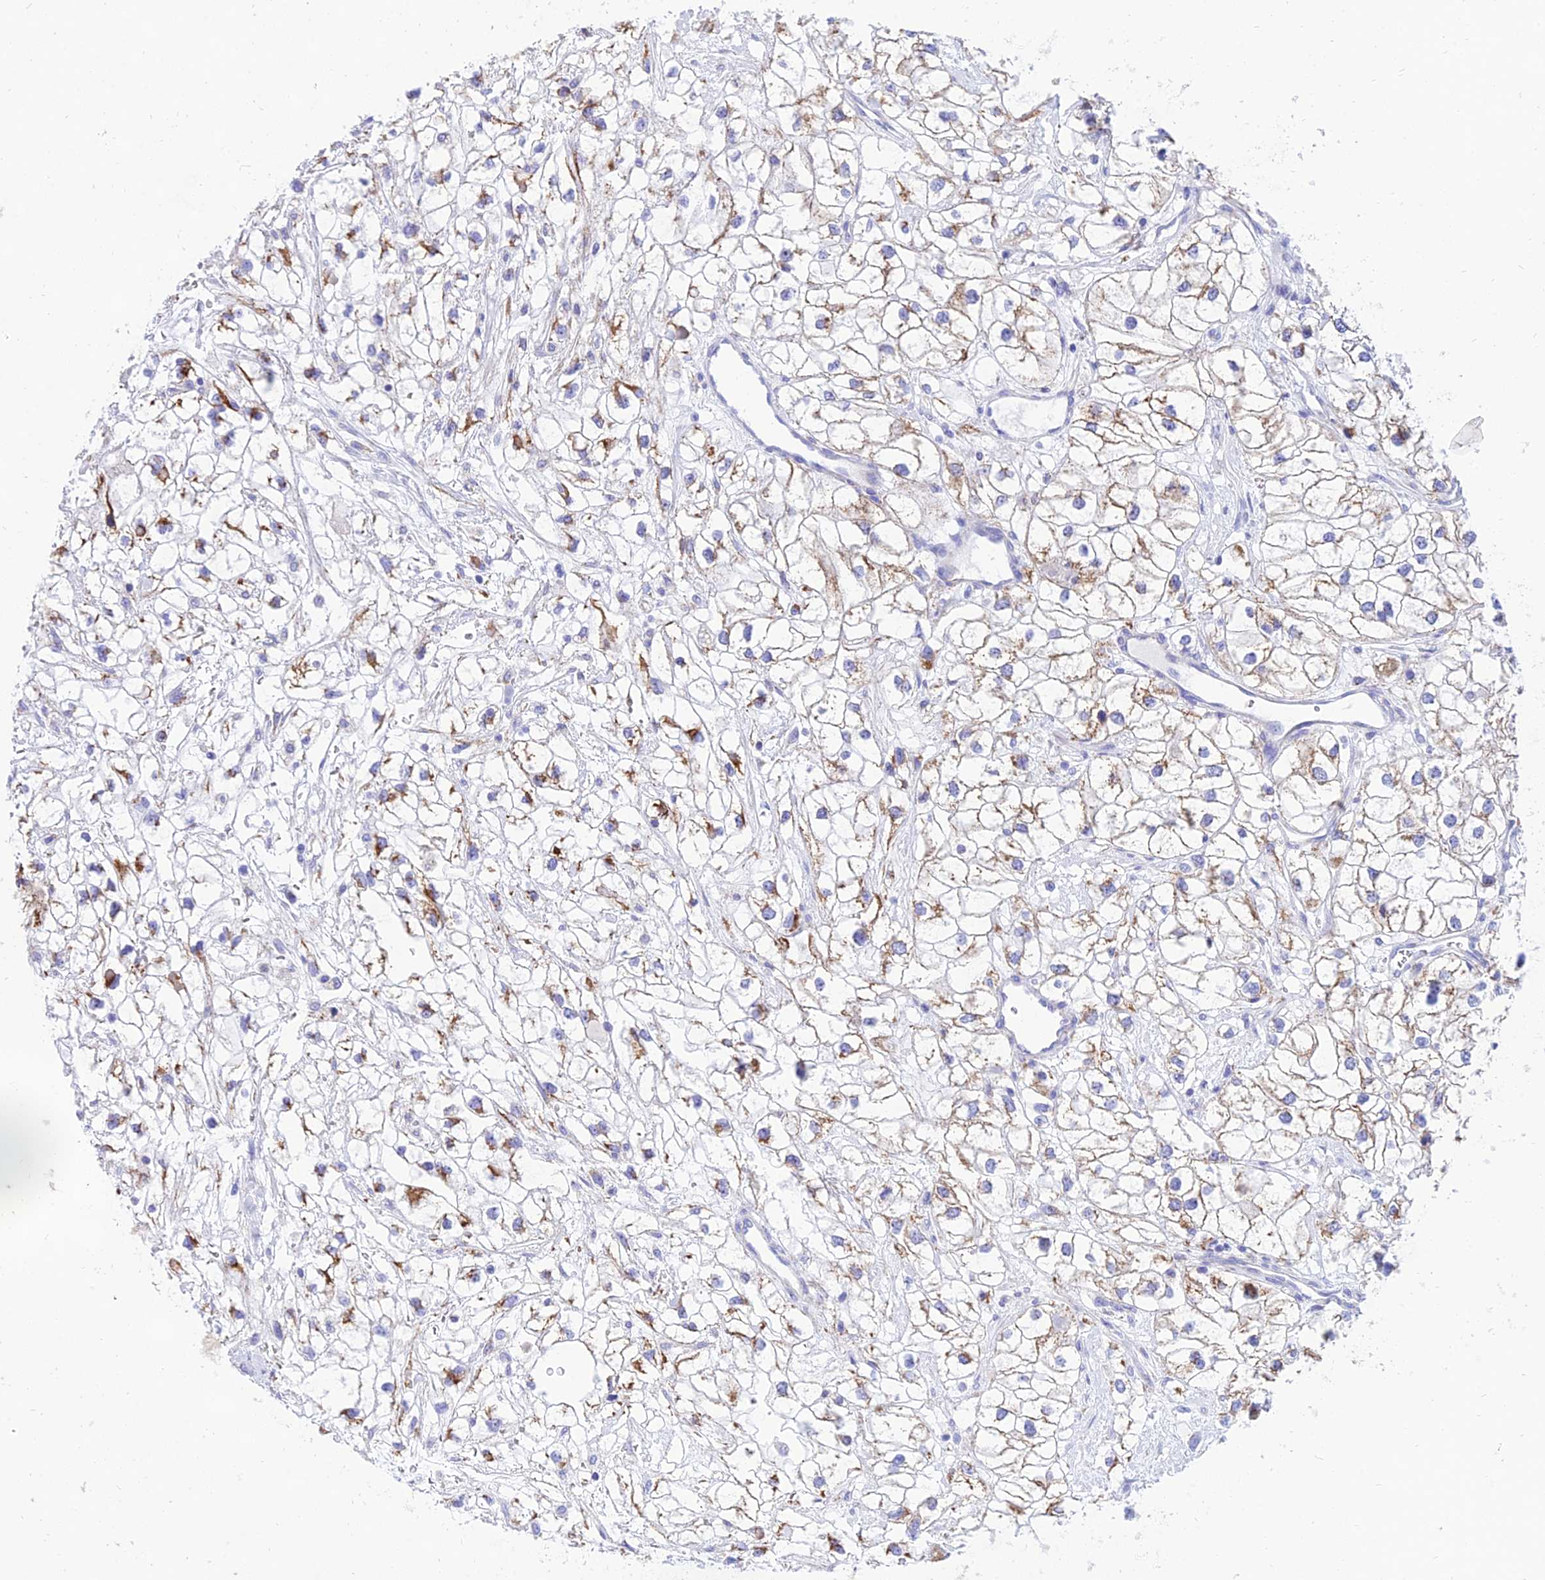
{"staining": {"intensity": "moderate", "quantity": ">75%", "location": "cytoplasmic/membranous"}, "tissue": "renal cancer", "cell_type": "Tumor cells", "image_type": "cancer", "snomed": [{"axis": "morphology", "description": "Adenocarcinoma, NOS"}, {"axis": "topography", "description": "Kidney"}], "caption": "An immunohistochemistry photomicrograph of neoplastic tissue is shown. Protein staining in brown shows moderate cytoplasmic/membranous positivity in renal cancer (adenocarcinoma) within tumor cells. Nuclei are stained in blue.", "gene": "PKN3", "patient": {"sex": "male", "age": 59}}